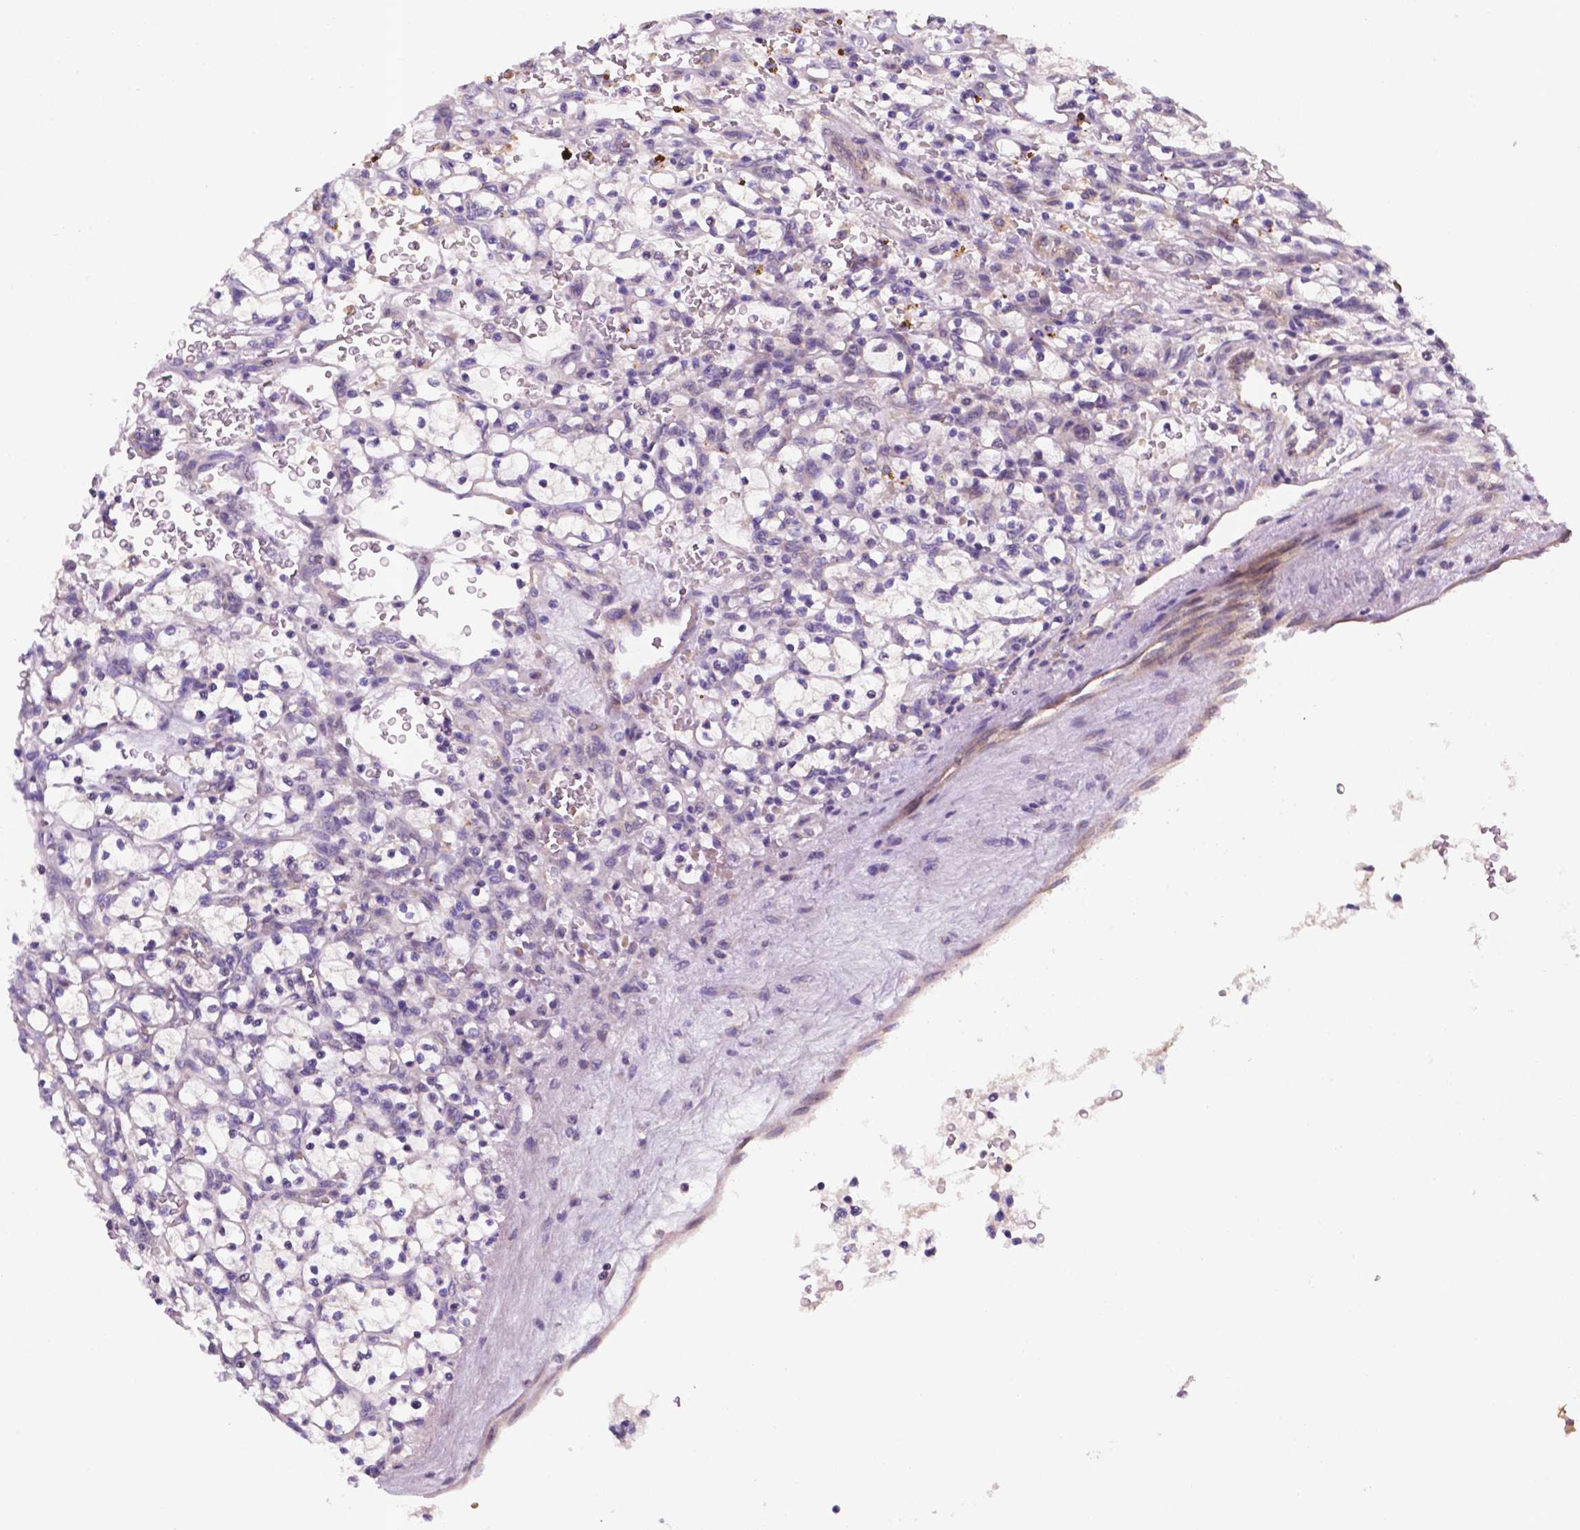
{"staining": {"intensity": "negative", "quantity": "none", "location": "none"}, "tissue": "renal cancer", "cell_type": "Tumor cells", "image_type": "cancer", "snomed": [{"axis": "morphology", "description": "Adenocarcinoma, NOS"}, {"axis": "topography", "description": "Kidney"}], "caption": "The image displays no significant expression in tumor cells of renal adenocarcinoma.", "gene": "TM4SF20", "patient": {"sex": "female", "age": 64}}